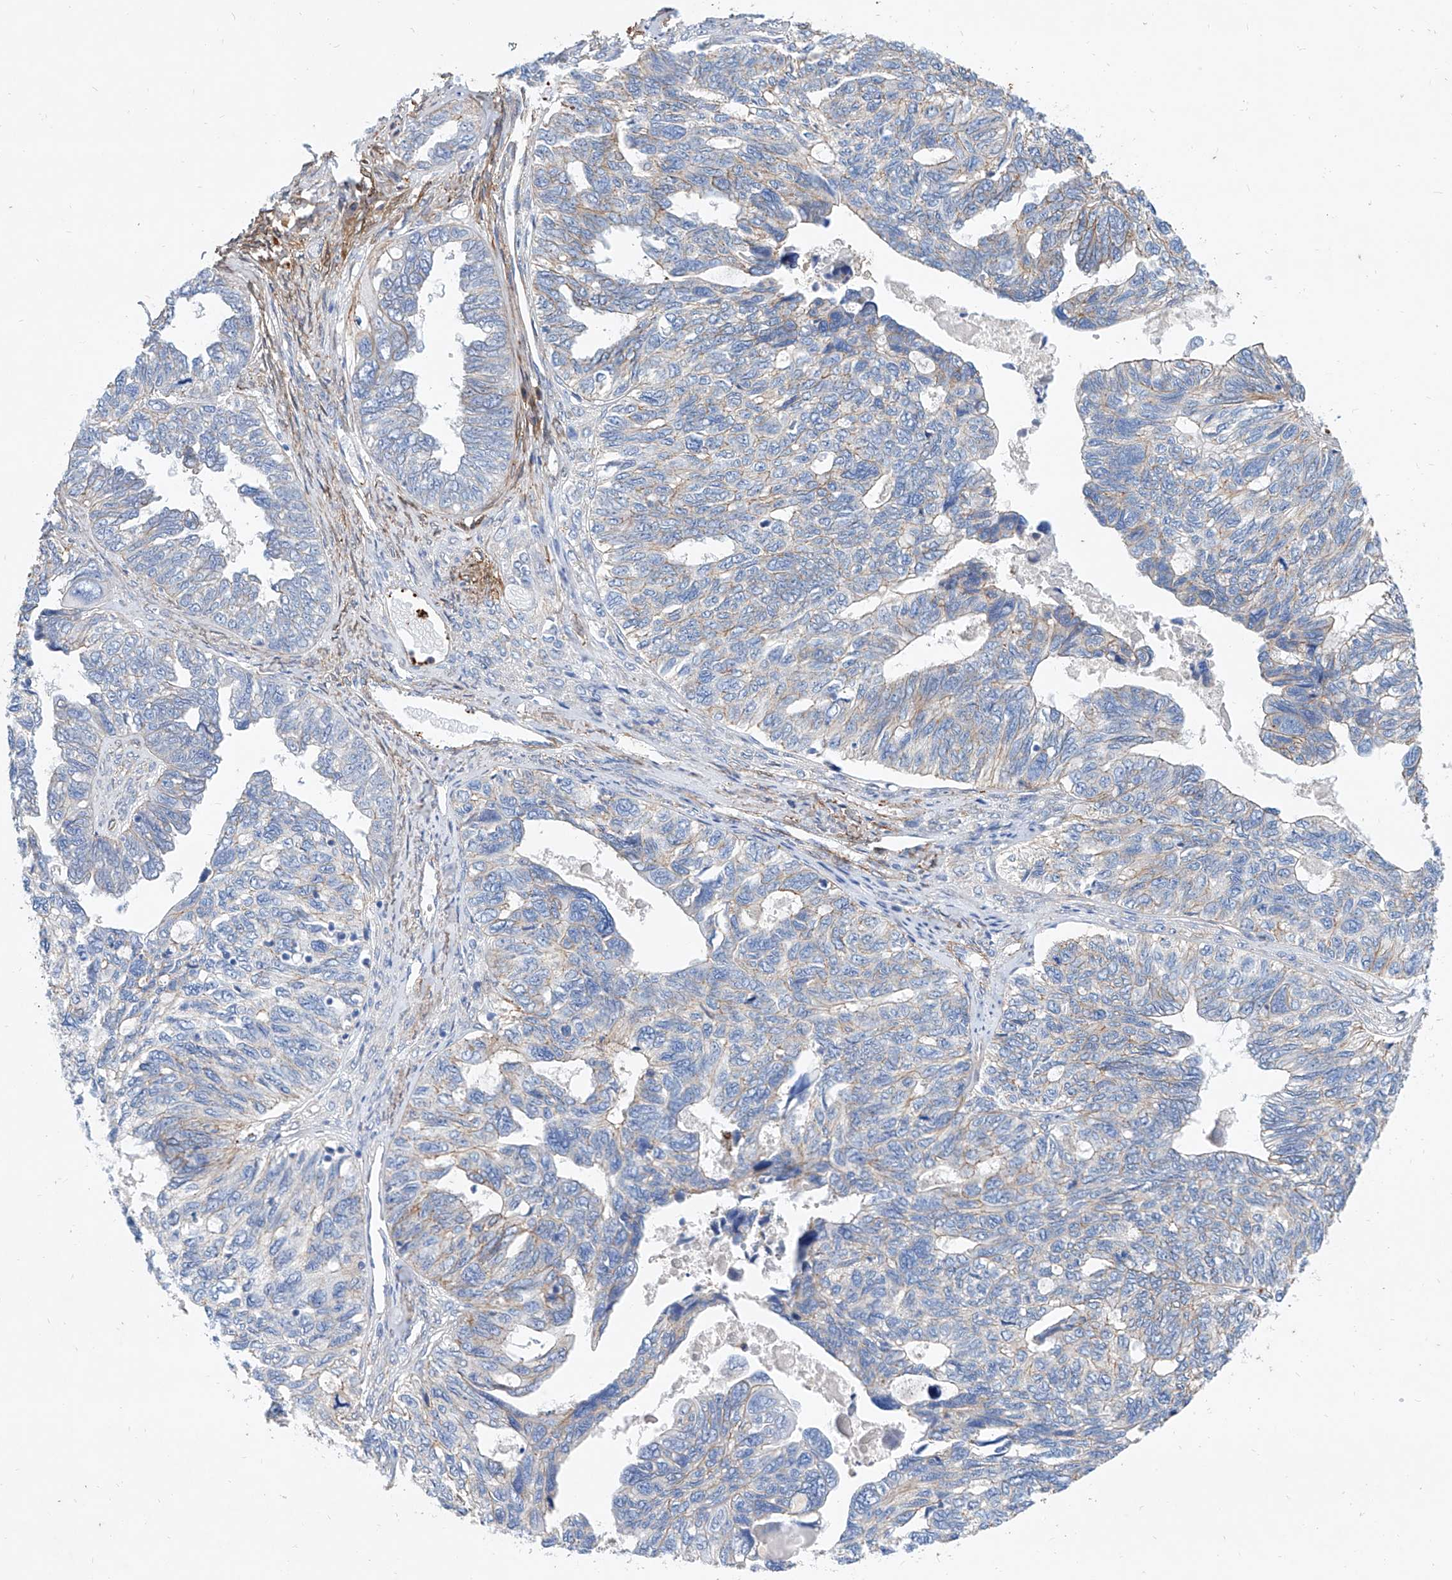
{"staining": {"intensity": "weak", "quantity": "<25%", "location": "cytoplasmic/membranous"}, "tissue": "ovarian cancer", "cell_type": "Tumor cells", "image_type": "cancer", "snomed": [{"axis": "morphology", "description": "Cystadenocarcinoma, serous, NOS"}, {"axis": "topography", "description": "Ovary"}], "caption": "Histopathology image shows no protein positivity in tumor cells of ovarian cancer (serous cystadenocarcinoma) tissue.", "gene": "TAS2R60", "patient": {"sex": "female", "age": 79}}